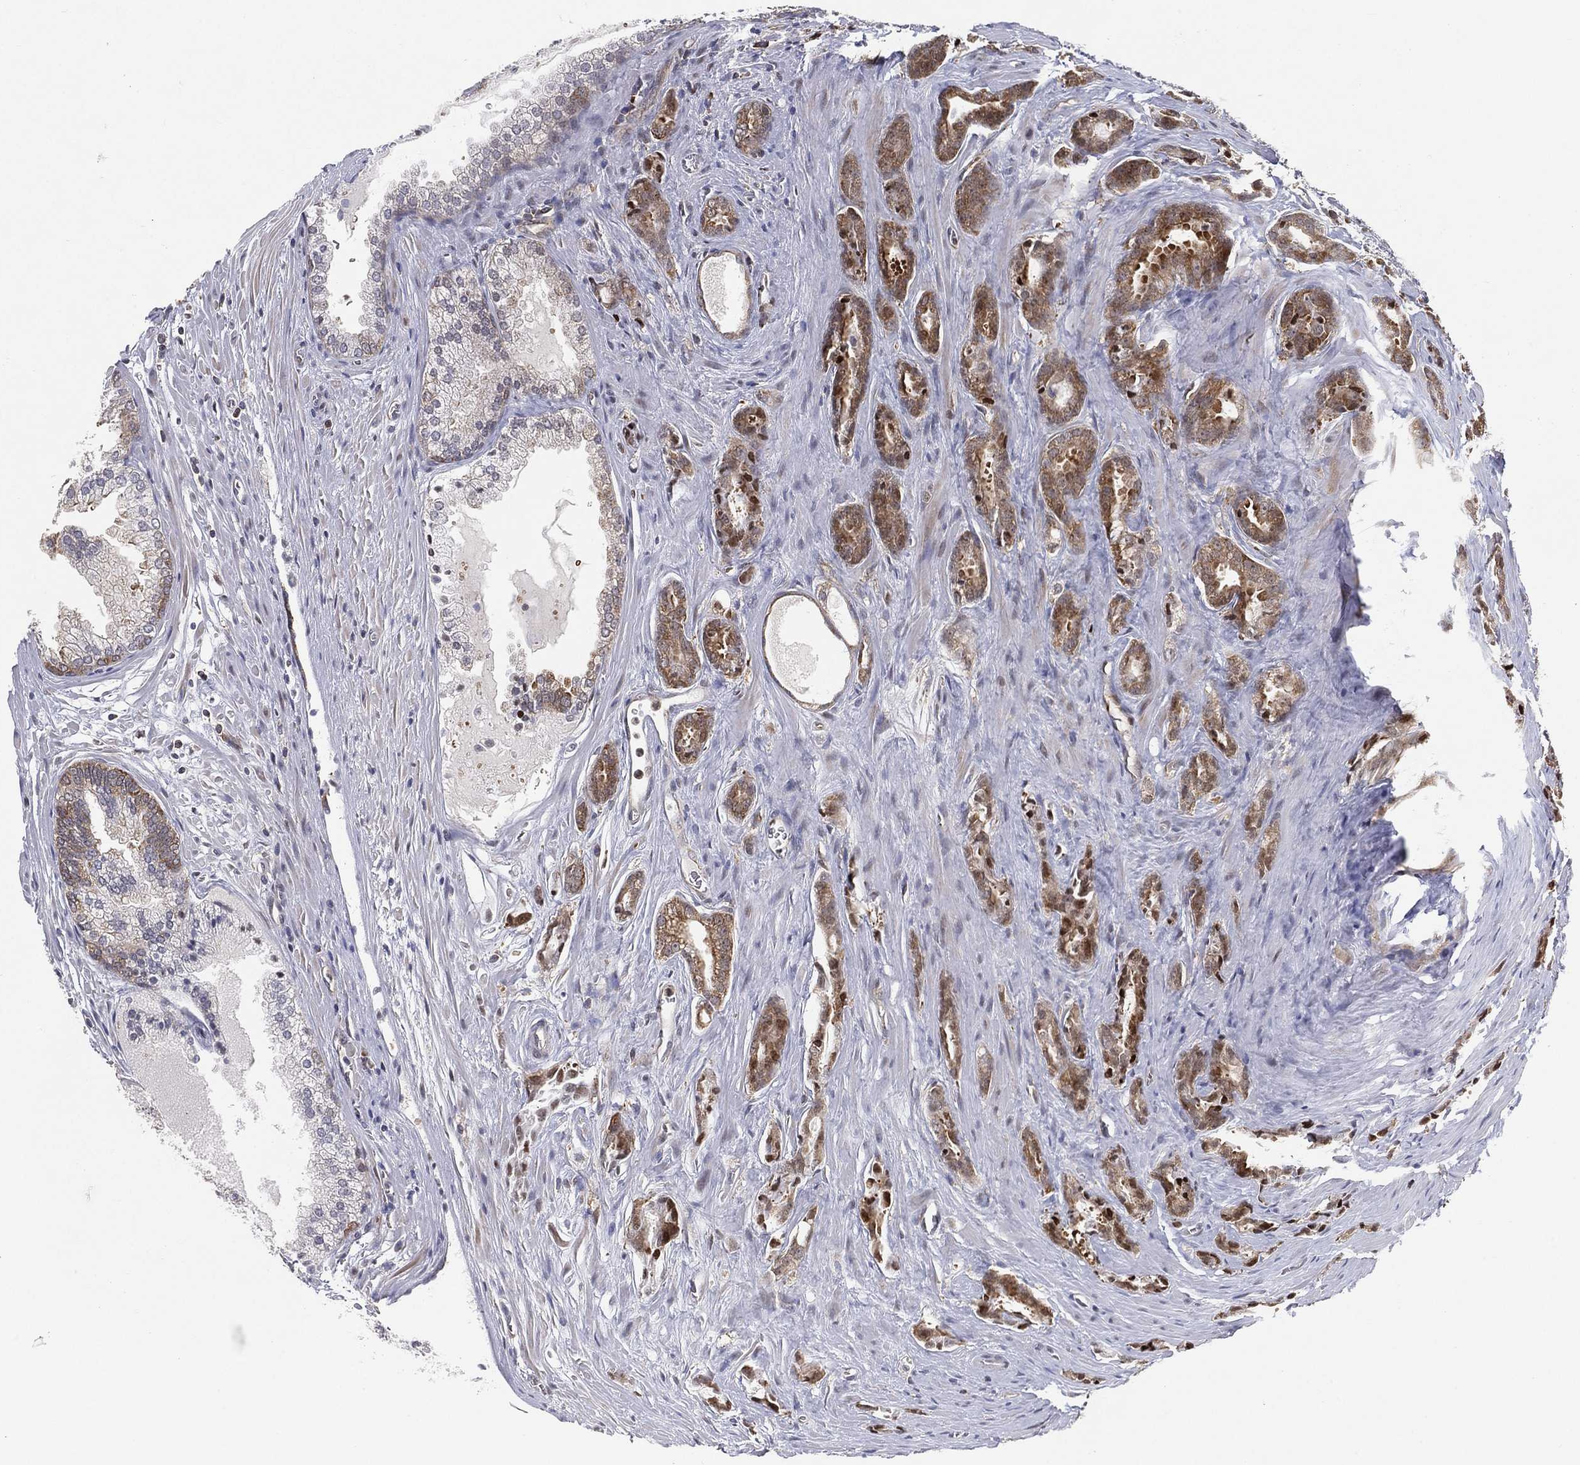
{"staining": {"intensity": "moderate", "quantity": ">75%", "location": "cytoplasmic/membranous"}, "tissue": "prostate cancer", "cell_type": "Tumor cells", "image_type": "cancer", "snomed": [{"axis": "morphology", "description": "Adenocarcinoma, NOS"}, {"axis": "morphology", "description": "Adenocarcinoma, High grade"}, {"axis": "topography", "description": "Prostate"}], "caption": "A medium amount of moderate cytoplasmic/membranous positivity is appreciated in about >75% of tumor cells in prostate cancer tissue.", "gene": "TMTC4", "patient": {"sex": "male", "age": 70}}